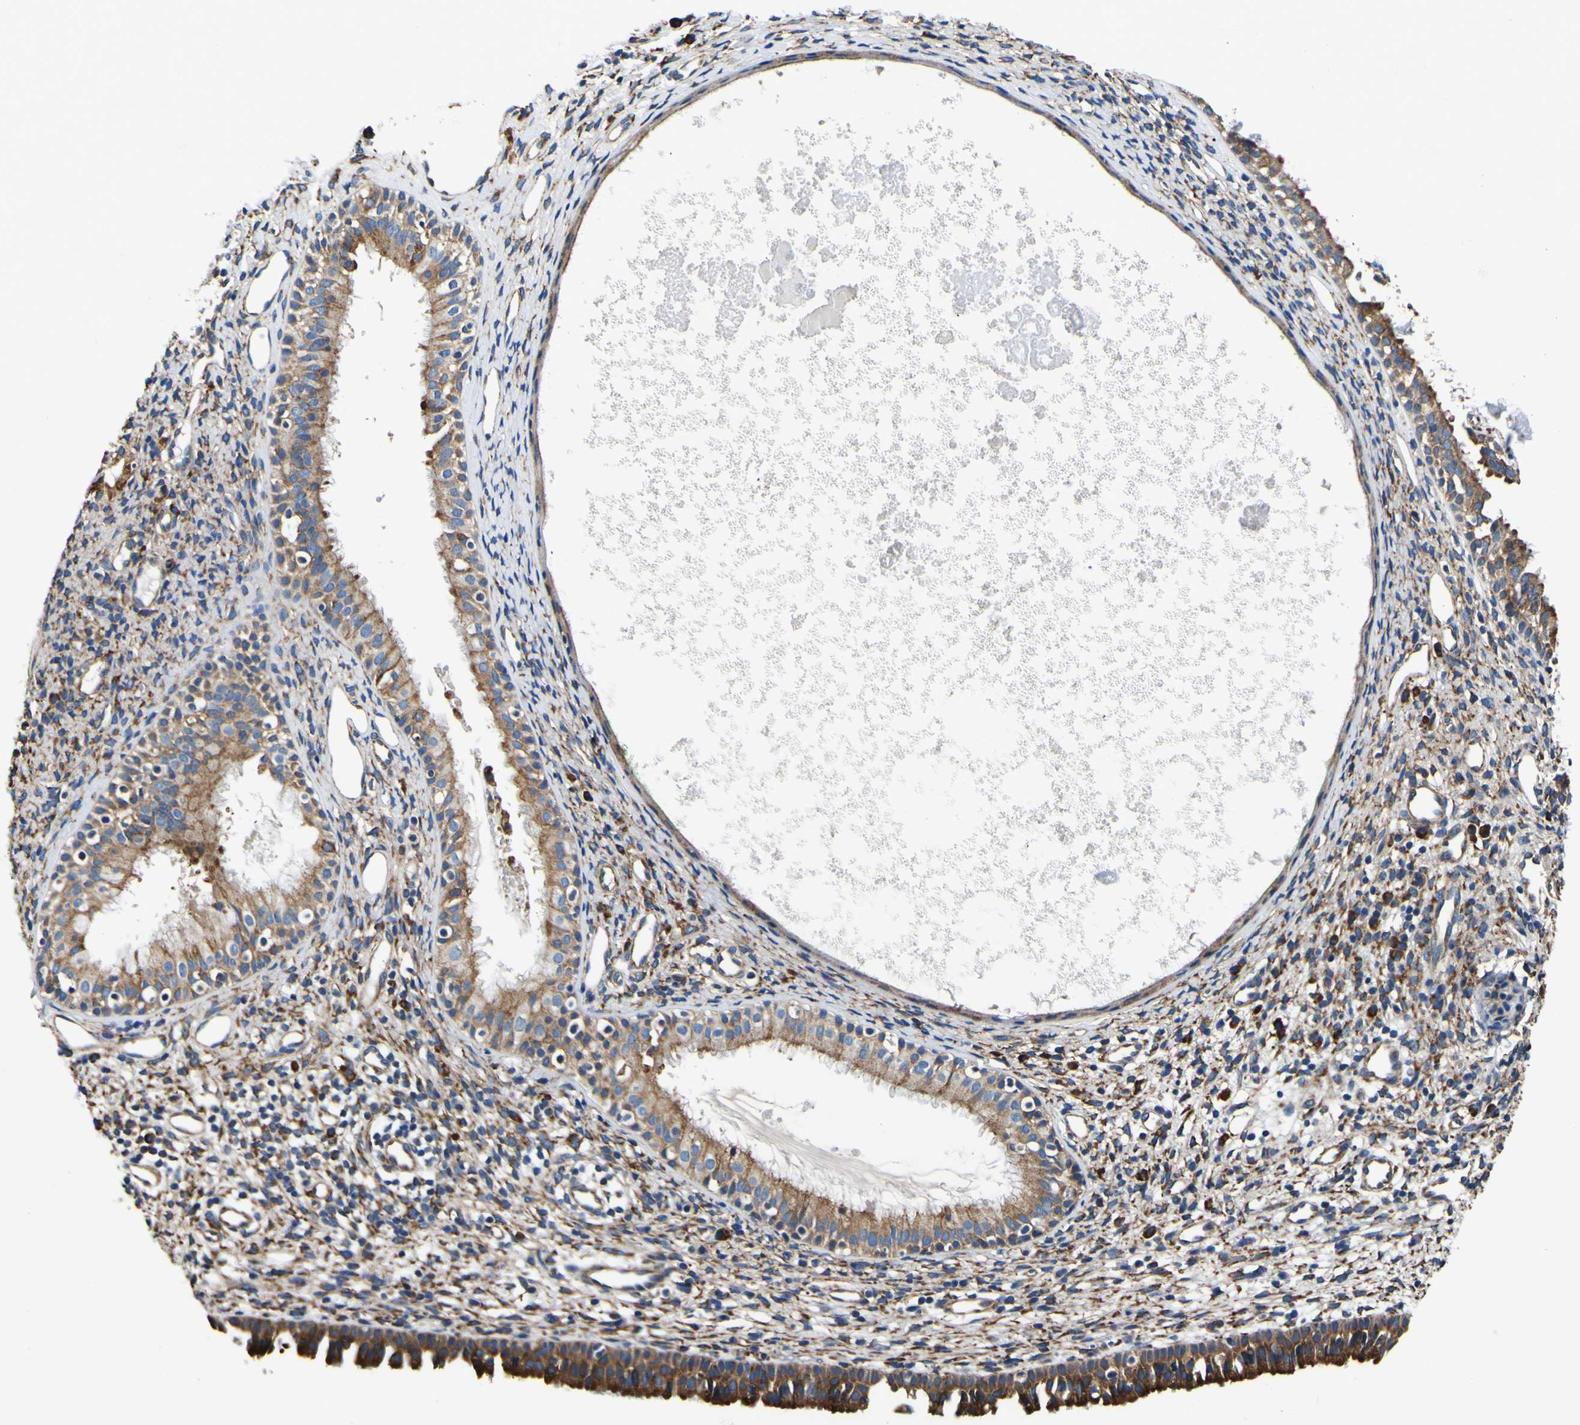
{"staining": {"intensity": "strong", "quantity": ">75%", "location": "cytoplasmic/membranous"}, "tissue": "nasopharynx", "cell_type": "Respiratory epithelial cells", "image_type": "normal", "snomed": [{"axis": "morphology", "description": "Normal tissue, NOS"}, {"axis": "topography", "description": "Nasopharynx"}], "caption": "Immunohistochemistry (IHC) (DAB (3,3'-diaminobenzidine)) staining of unremarkable human nasopharynx shows strong cytoplasmic/membranous protein expression in approximately >75% of respiratory epithelial cells. The staining was performed using DAB (3,3'-diaminobenzidine), with brown indicating positive protein expression. Nuclei are stained blue with hematoxylin.", "gene": "INPP5A", "patient": {"sex": "male", "age": 22}}